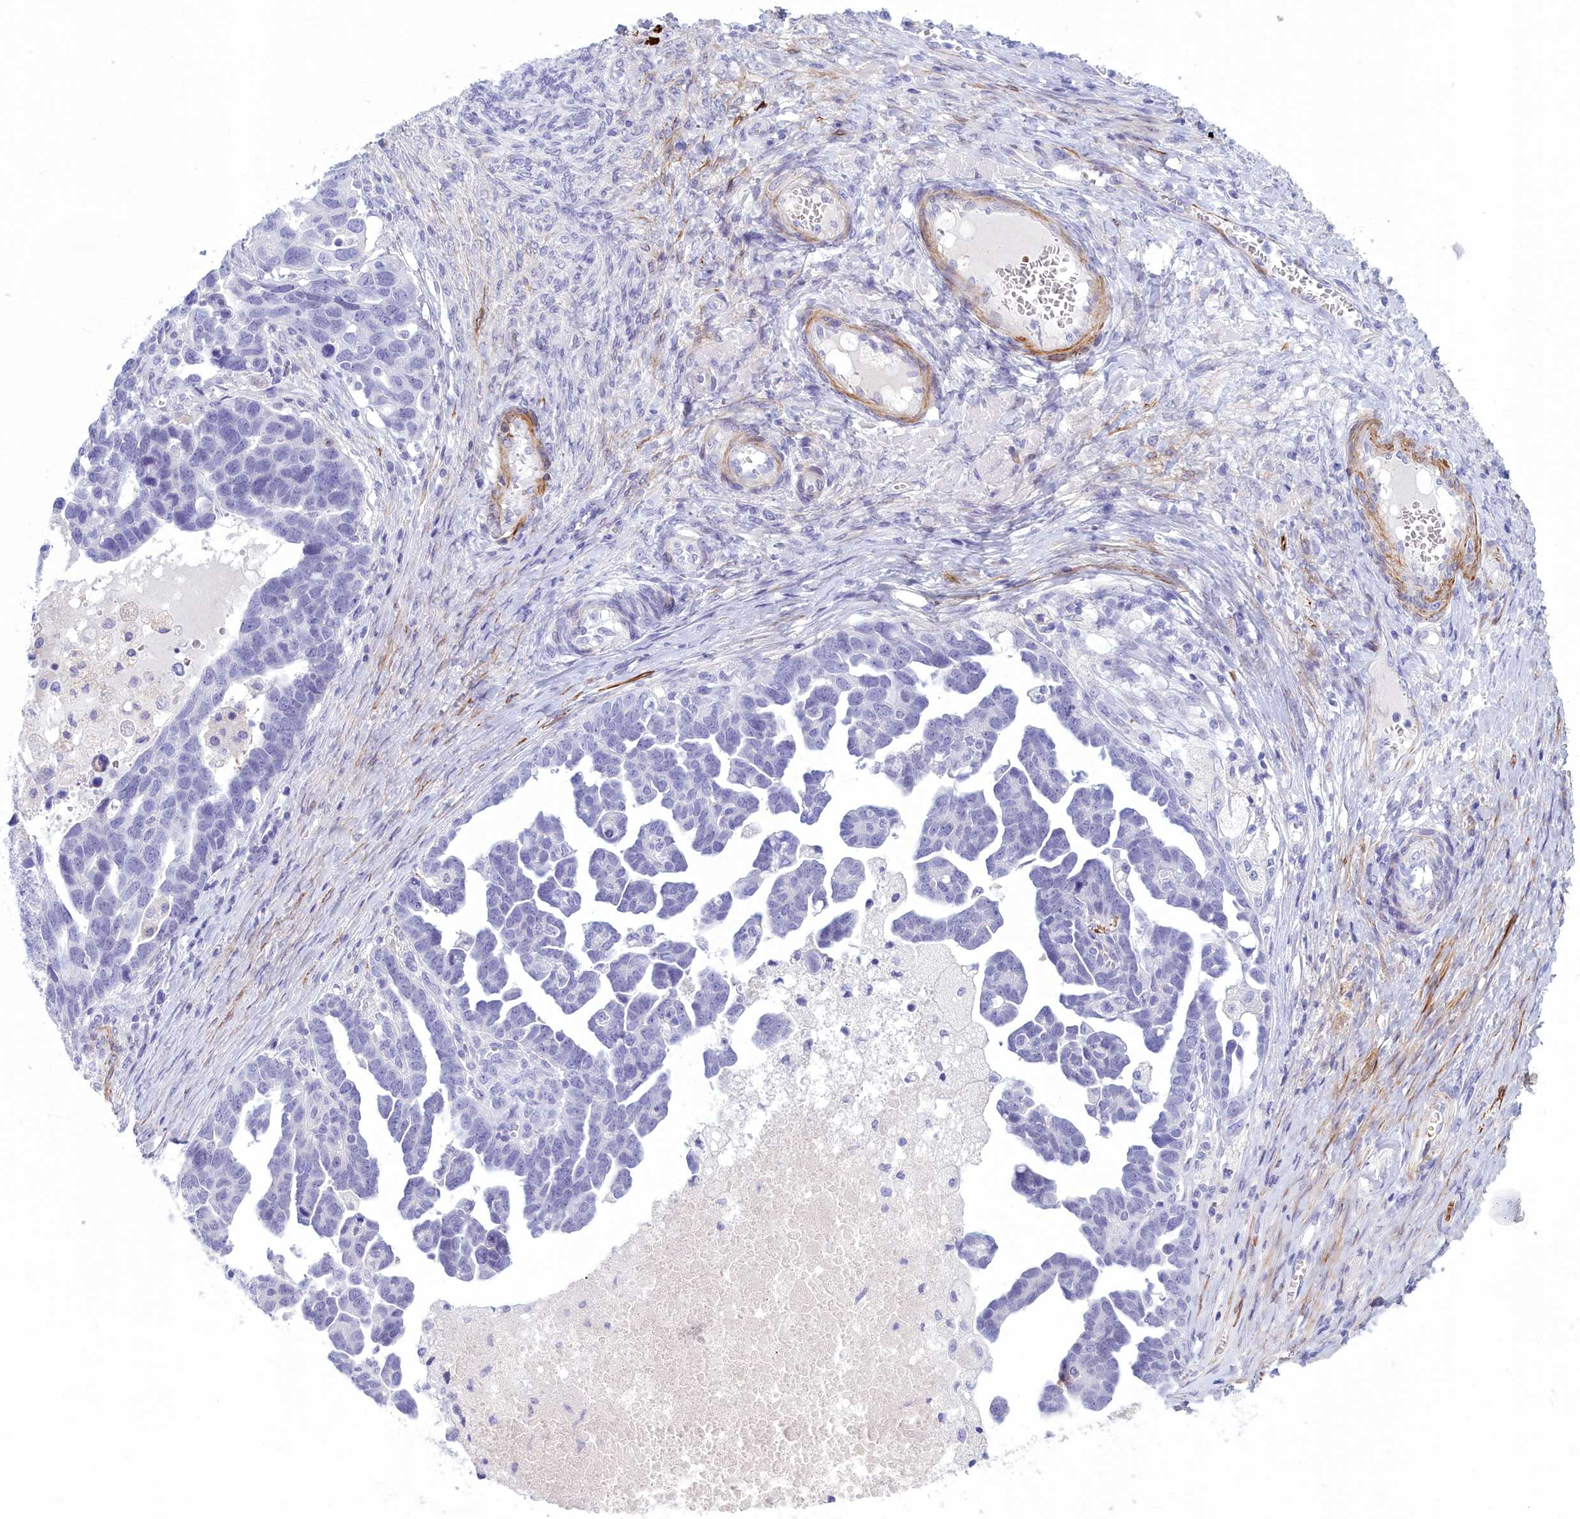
{"staining": {"intensity": "negative", "quantity": "none", "location": "none"}, "tissue": "ovarian cancer", "cell_type": "Tumor cells", "image_type": "cancer", "snomed": [{"axis": "morphology", "description": "Cystadenocarcinoma, serous, NOS"}, {"axis": "topography", "description": "Ovary"}], "caption": "Immunohistochemistry photomicrograph of human ovarian cancer stained for a protein (brown), which displays no expression in tumor cells. (DAB (3,3'-diaminobenzidine) IHC with hematoxylin counter stain).", "gene": "GAPDHS", "patient": {"sex": "female", "age": 54}}